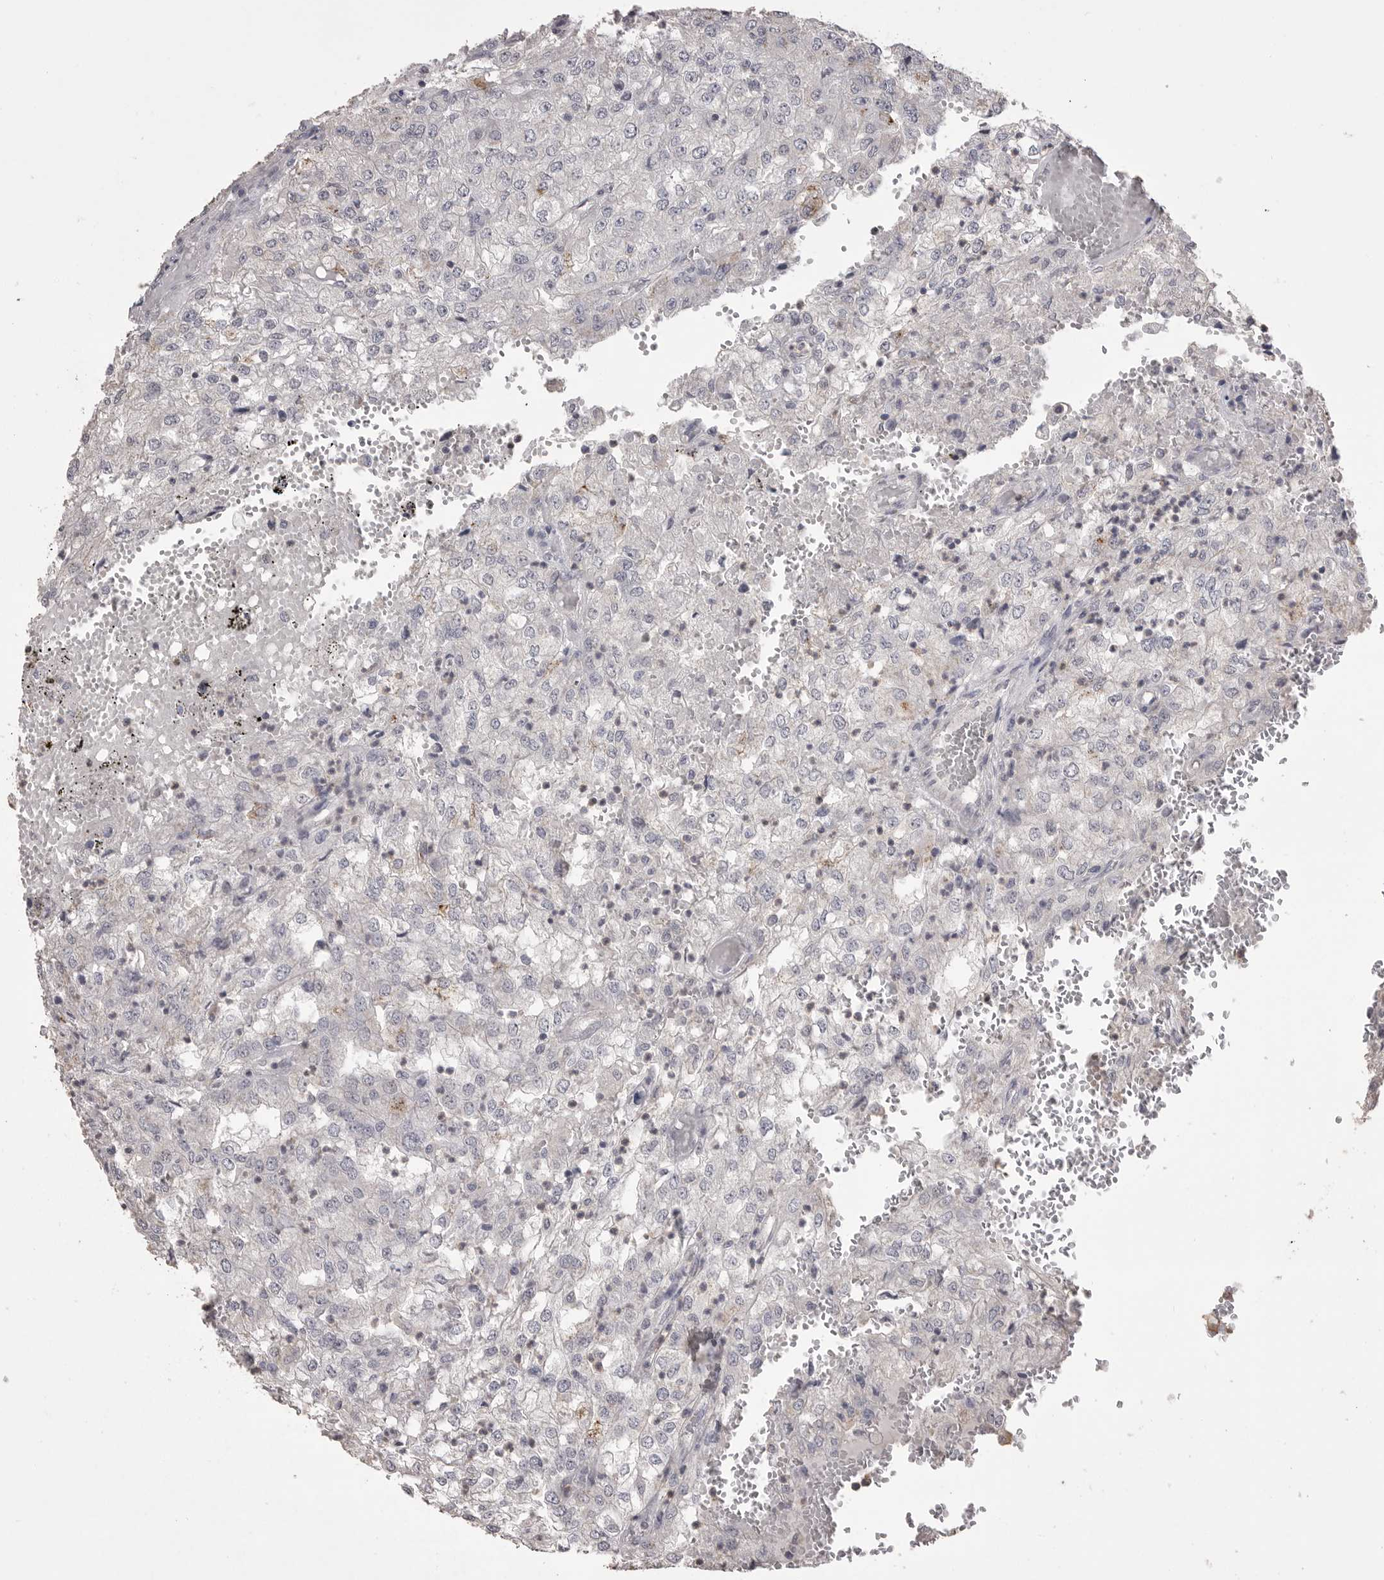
{"staining": {"intensity": "weak", "quantity": "<25%", "location": "cytoplasmic/membranous"}, "tissue": "renal cancer", "cell_type": "Tumor cells", "image_type": "cancer", "snomed": [{"axis": "morphology", "description": "Adenocarcinoma, NOS"}, {"axis": "topography", "description": "Kidney"}], "caption": "High power microscopy image of an IHC histopathology image of renal adenocarcinoma, revealing no significant positivity in tumor cells. The staining is performed using DAB (3,3'-diaminobenzidine) brown chromogen with nuclei counter-stained in using hematoxylin.", "gene": "MMP7", "patient": {"sex": "female", "age": 54}}